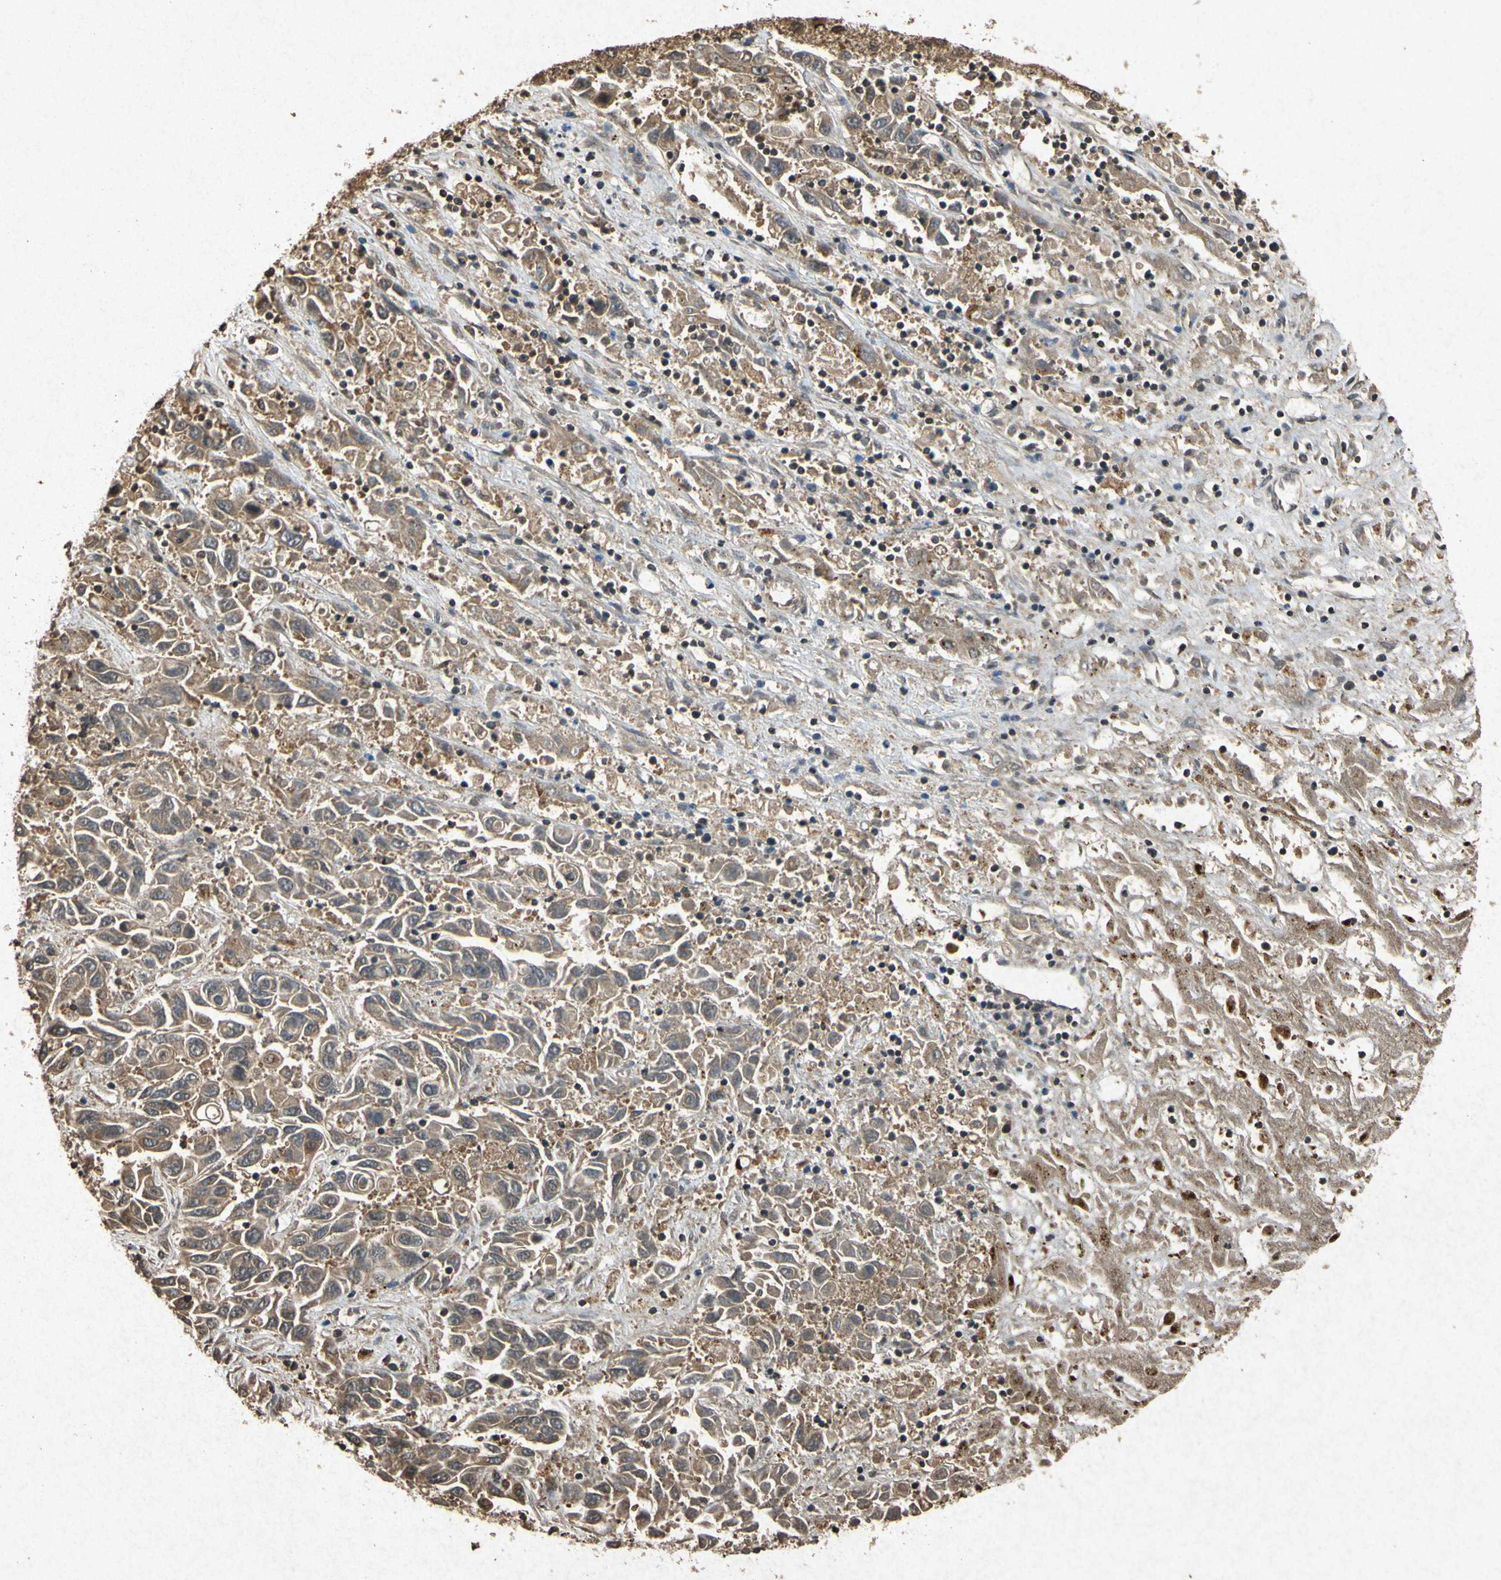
{"staining": {"intensity": "moderate", "quantity": ">75%", "location": "cytoplasmic/membranous"}, "tissue": "liver cancer", "cell_type": "Tumor cells", "image_type": "cancer", "snomed": [{"axis": "morphology", "description": "Cholangiocarcinoma"}, {"axis": "topography", "description": "Liver"}], "caption": "Tumor cells display medium levels of moderate cytoplasmic/membranous positivity in about >75% of cells in liver cancer.", "gene": "ATP6V1H", "patient": {"sex": "female", "age": 52}}